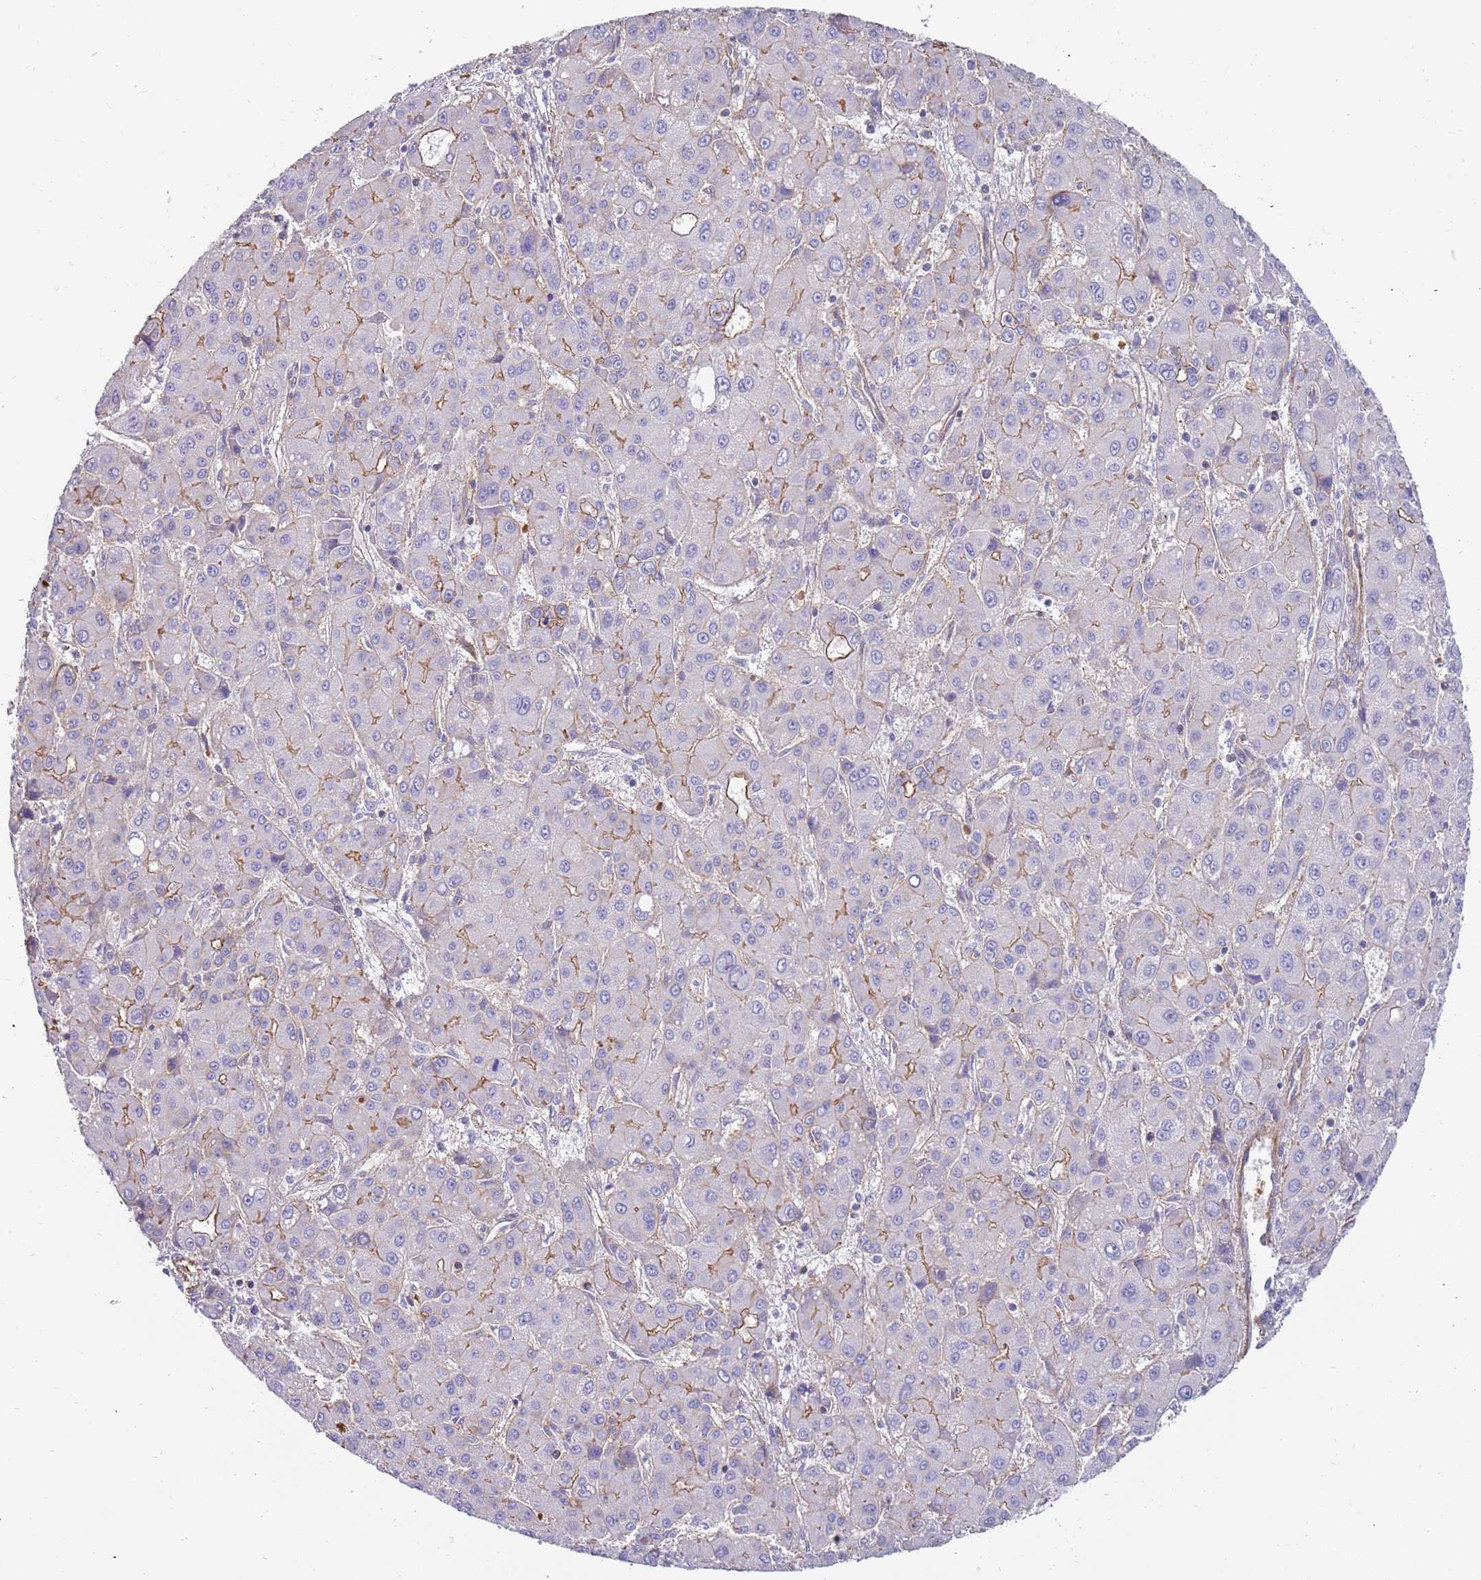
{"staining": {"intensity": "strong", "quantity": "<25%", "location": "cytoplasmic/membranous"}, "tissue": "liver cancer", "cell_type": "Tumor cells", "image_type": "cancer", "snomed": [{"axis": "morphology", "description": "Carcinoma, Hepatocellular, NOS"}, {"axis": "topography", "description": "Liver"}], "caption": "The micrograph reveals immunohistochemical staining of liver hepatocellular carcinoma. There is strong cytoplasmic/membranous positivity is seen in approximately <25% of tumor cells.", "gene": "GFRAL", "patient": {"sex": "male", "age": 55}}